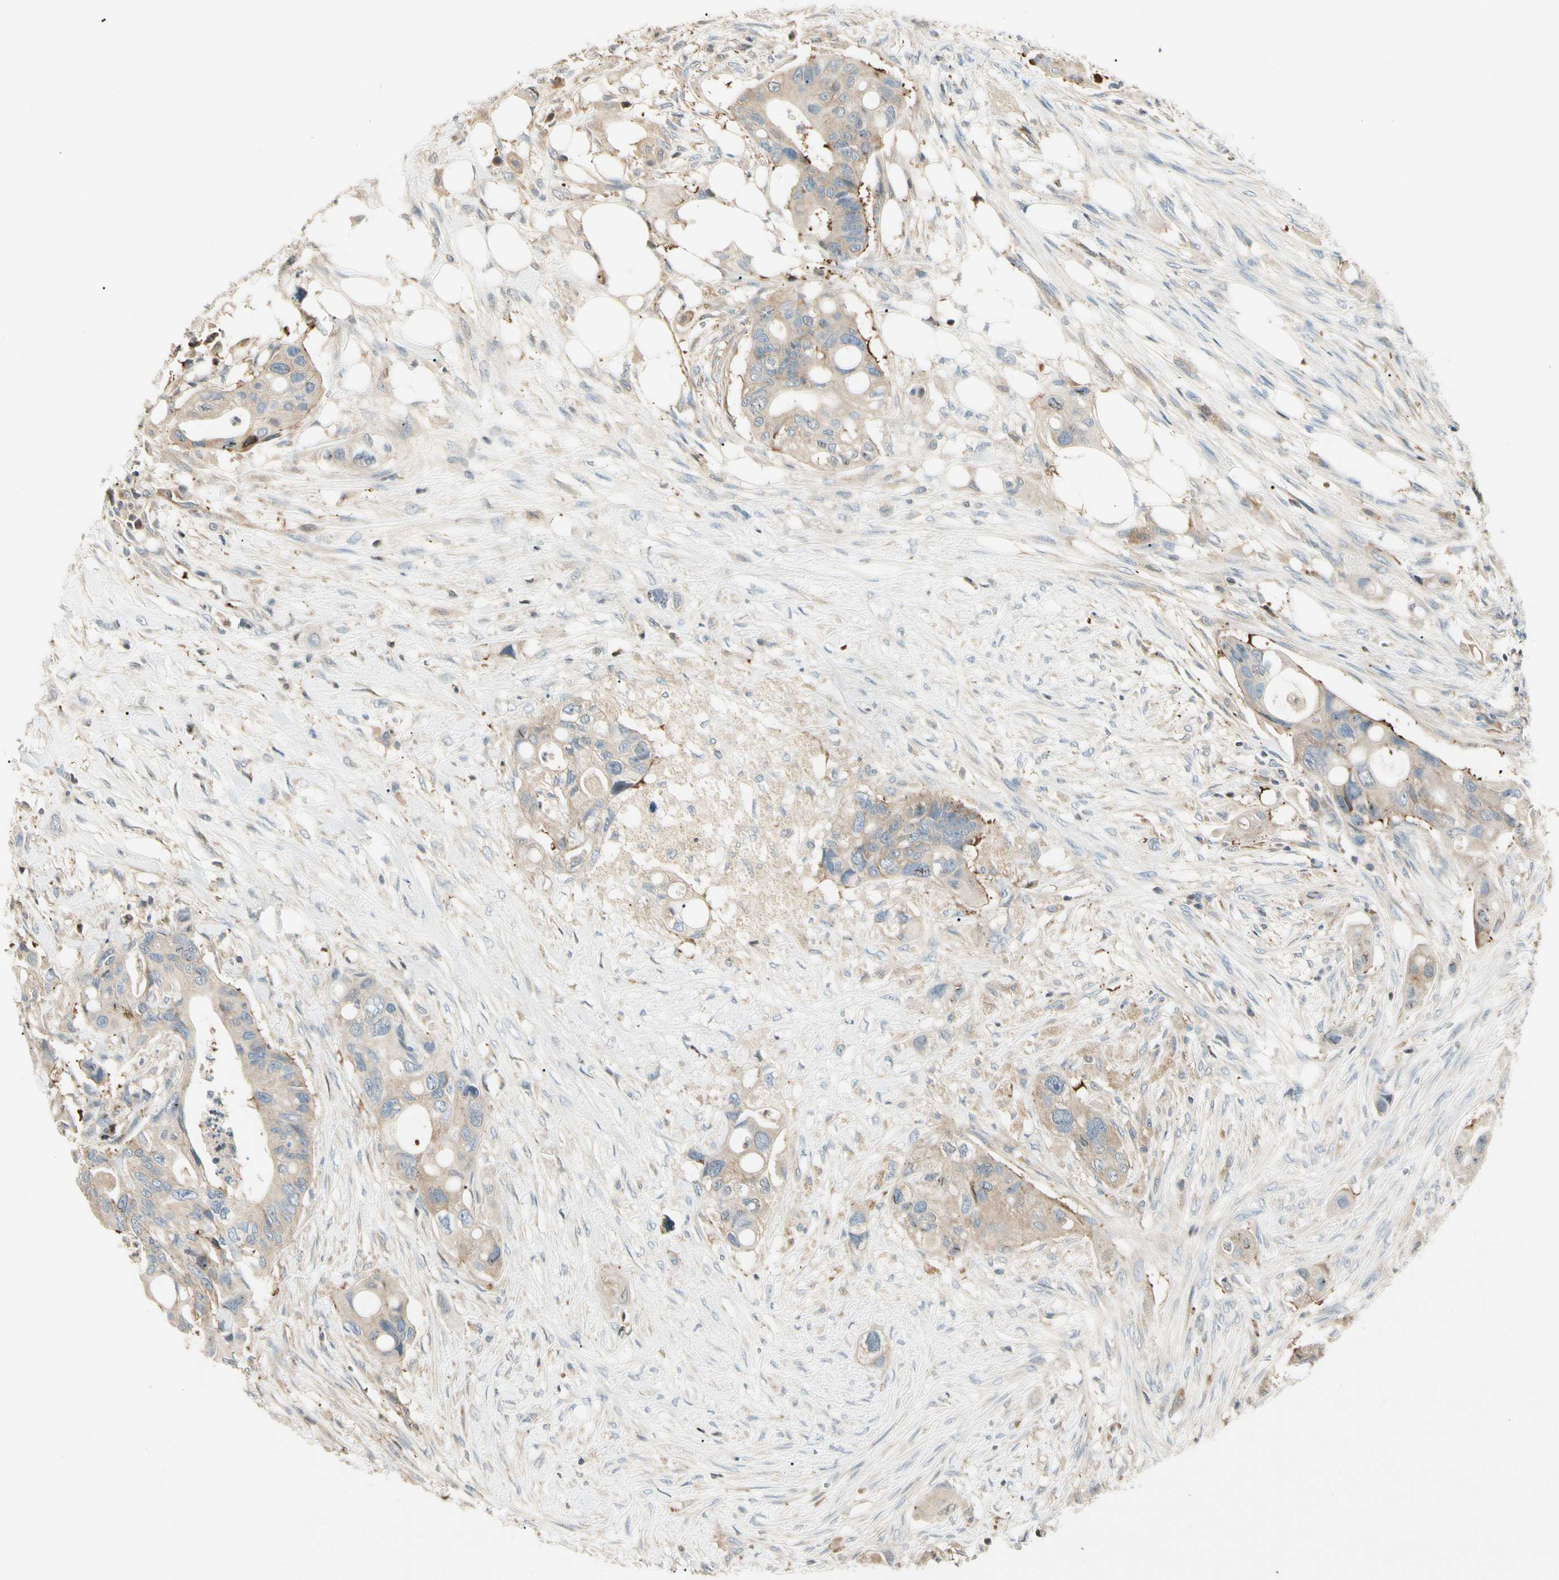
{"staining": {"intensity": "weak", "quantity": ">75%", "location": "cytoplasmic/membranous"}, "tissue": "colorectal cancer", "cell_type": "Tumor cells", "image_type": "cancer", "snomed": [{"axis": "morphology", "description": "Adenocarcinoma, NOS"}, {"axis": "topography", "description": "Colon"}], "caption": "Brown immunohistochemical staining in human adenocarcinoma (colorectal) shows weak cytoplasmic/membranous staining in about >75% of tumor cells. The staining is performed using DAB brown chromogen to label protein expression. The nuclei are counter-stained blue using hematoxylin.", "gene": "CDH6", "patient": {"sex": "female", "age": 57}}